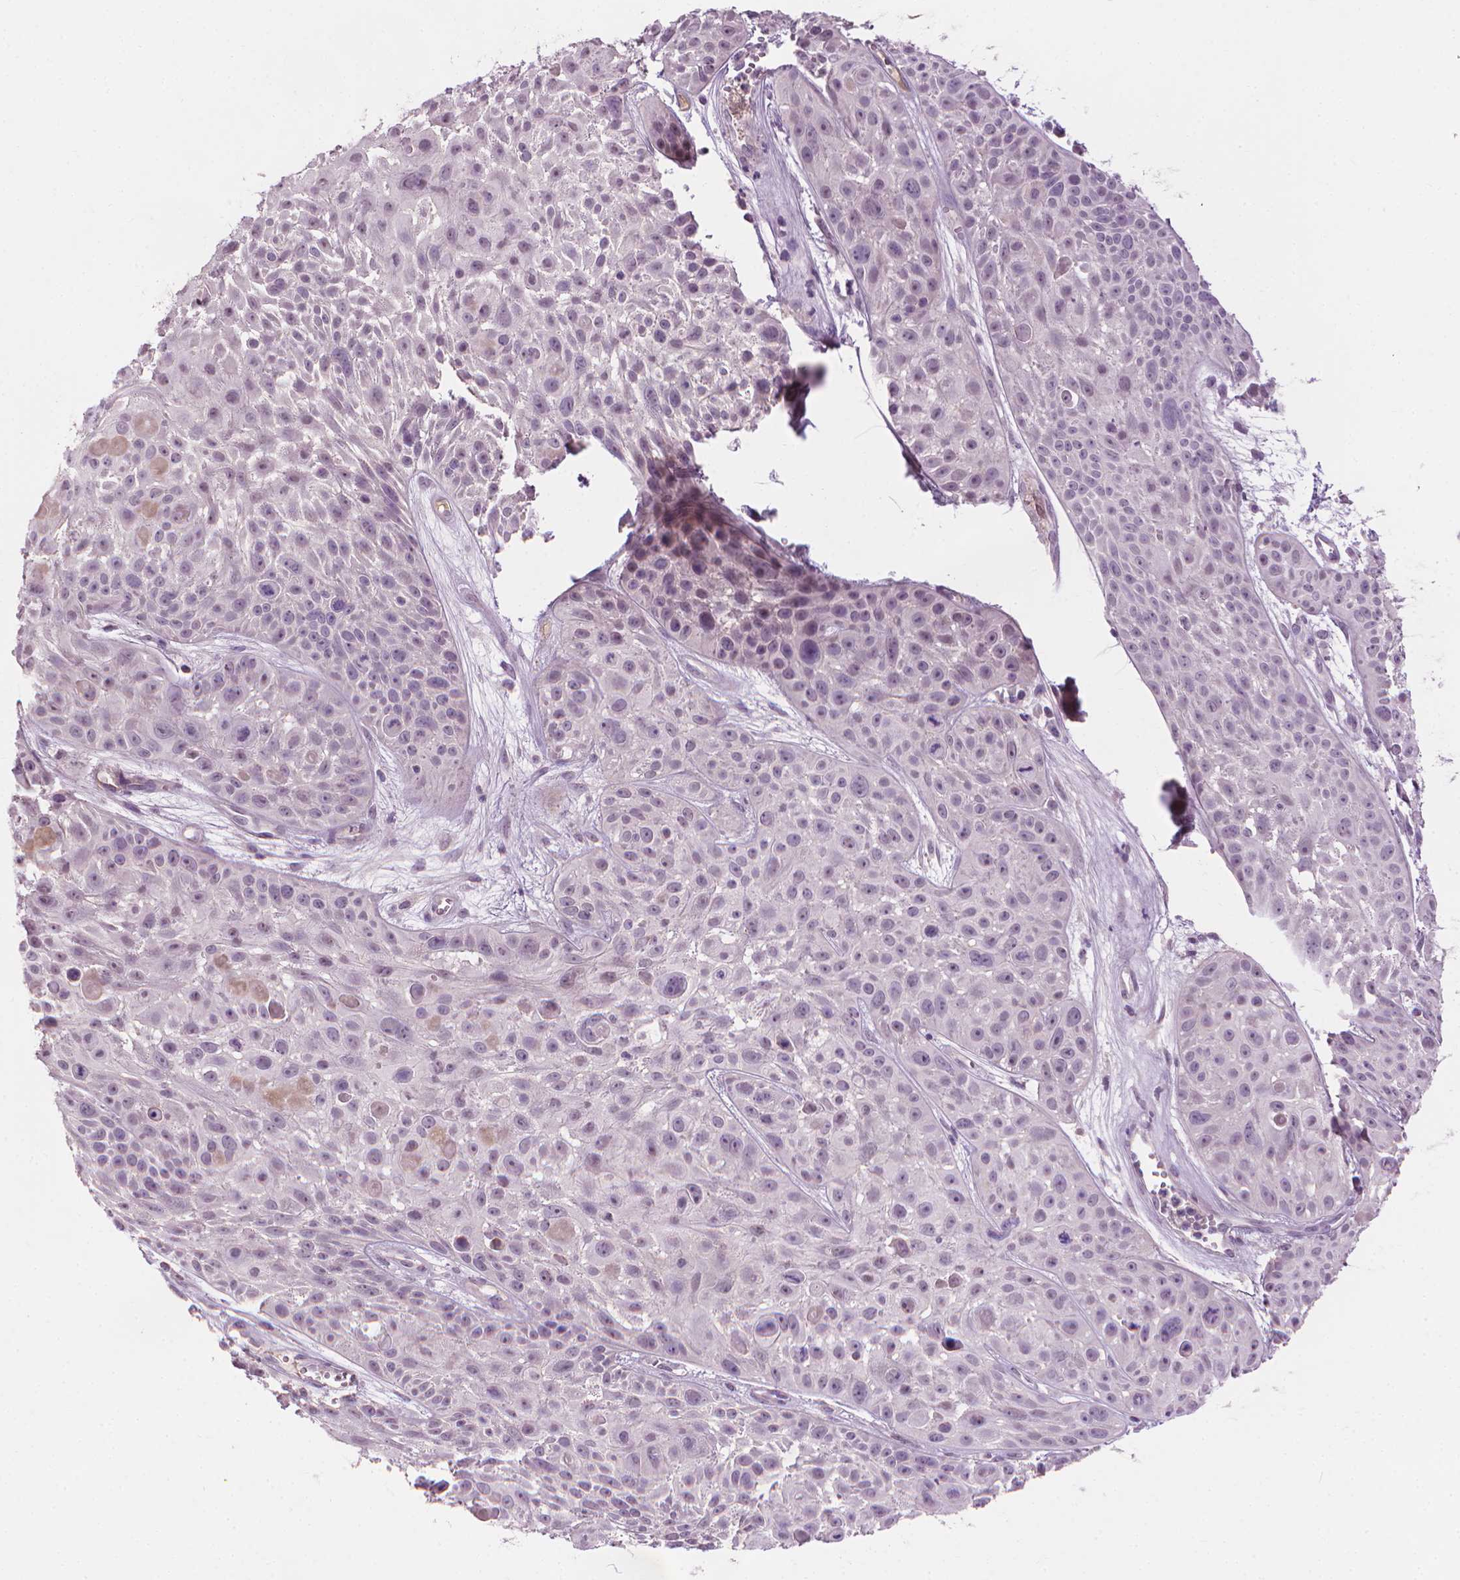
{"staining": {"intensity": "negative", "quantity": "none", "location": "none"}, "tissue": "skin cancer", "cell_type": "Tumor cells", "image_type": "cancer", "snomed": [{"axis": "morphology", "description": "Squamous cell carcinoma, NOS"}, {"axis": "topography", "description": "Skin"}, {"axis": "topography", "description": "Anal"}], "caption": "Tumor cells are negative for protein expression in human skin cancer (squamous cell carcinoma).", "gene": "SAXO2", "patient": {"sex": "female", "age": 75}}